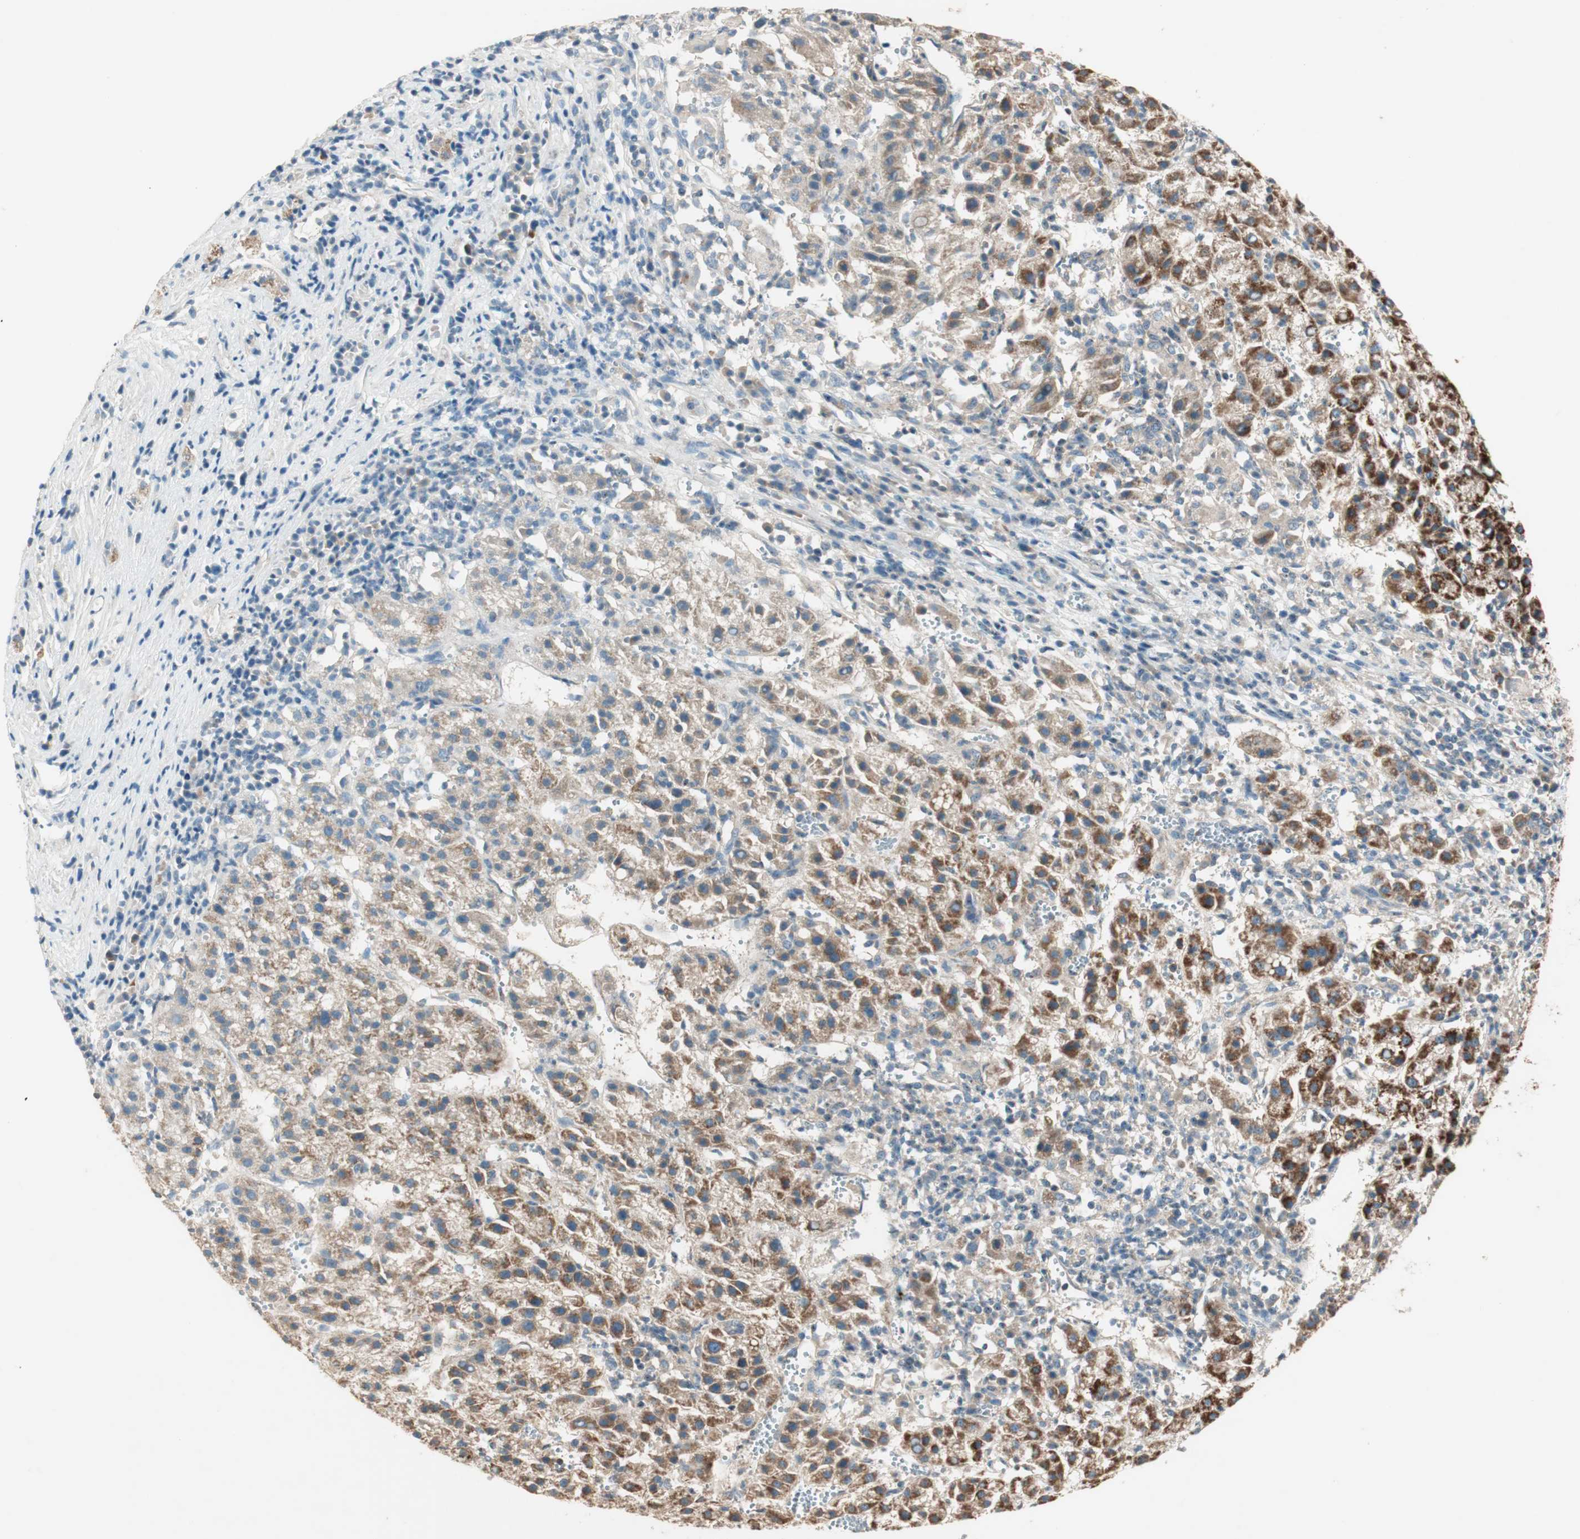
{"staining": {"intensity": "strong", "quantity": ">75%", "location": "cytoplasmic/membranous"}, "tissue": "liver cancer", "cell_type": "Tumor cells", "image_type": "cancer", "snomed": [{"axis": "morphology", "description": "Carcinoma, Hepatocellular, NOS"}, {"axis": "topography", "description": "Liver"}], "caption": "Liver hepatocellular carcinoma stained for a protein (brown) exhibits strong cytoplasmic/membranous positive positivity in about >75% of tumor cells.", "gene": "CC2D1A", "patient": {"sex": "female", "age": 58}}